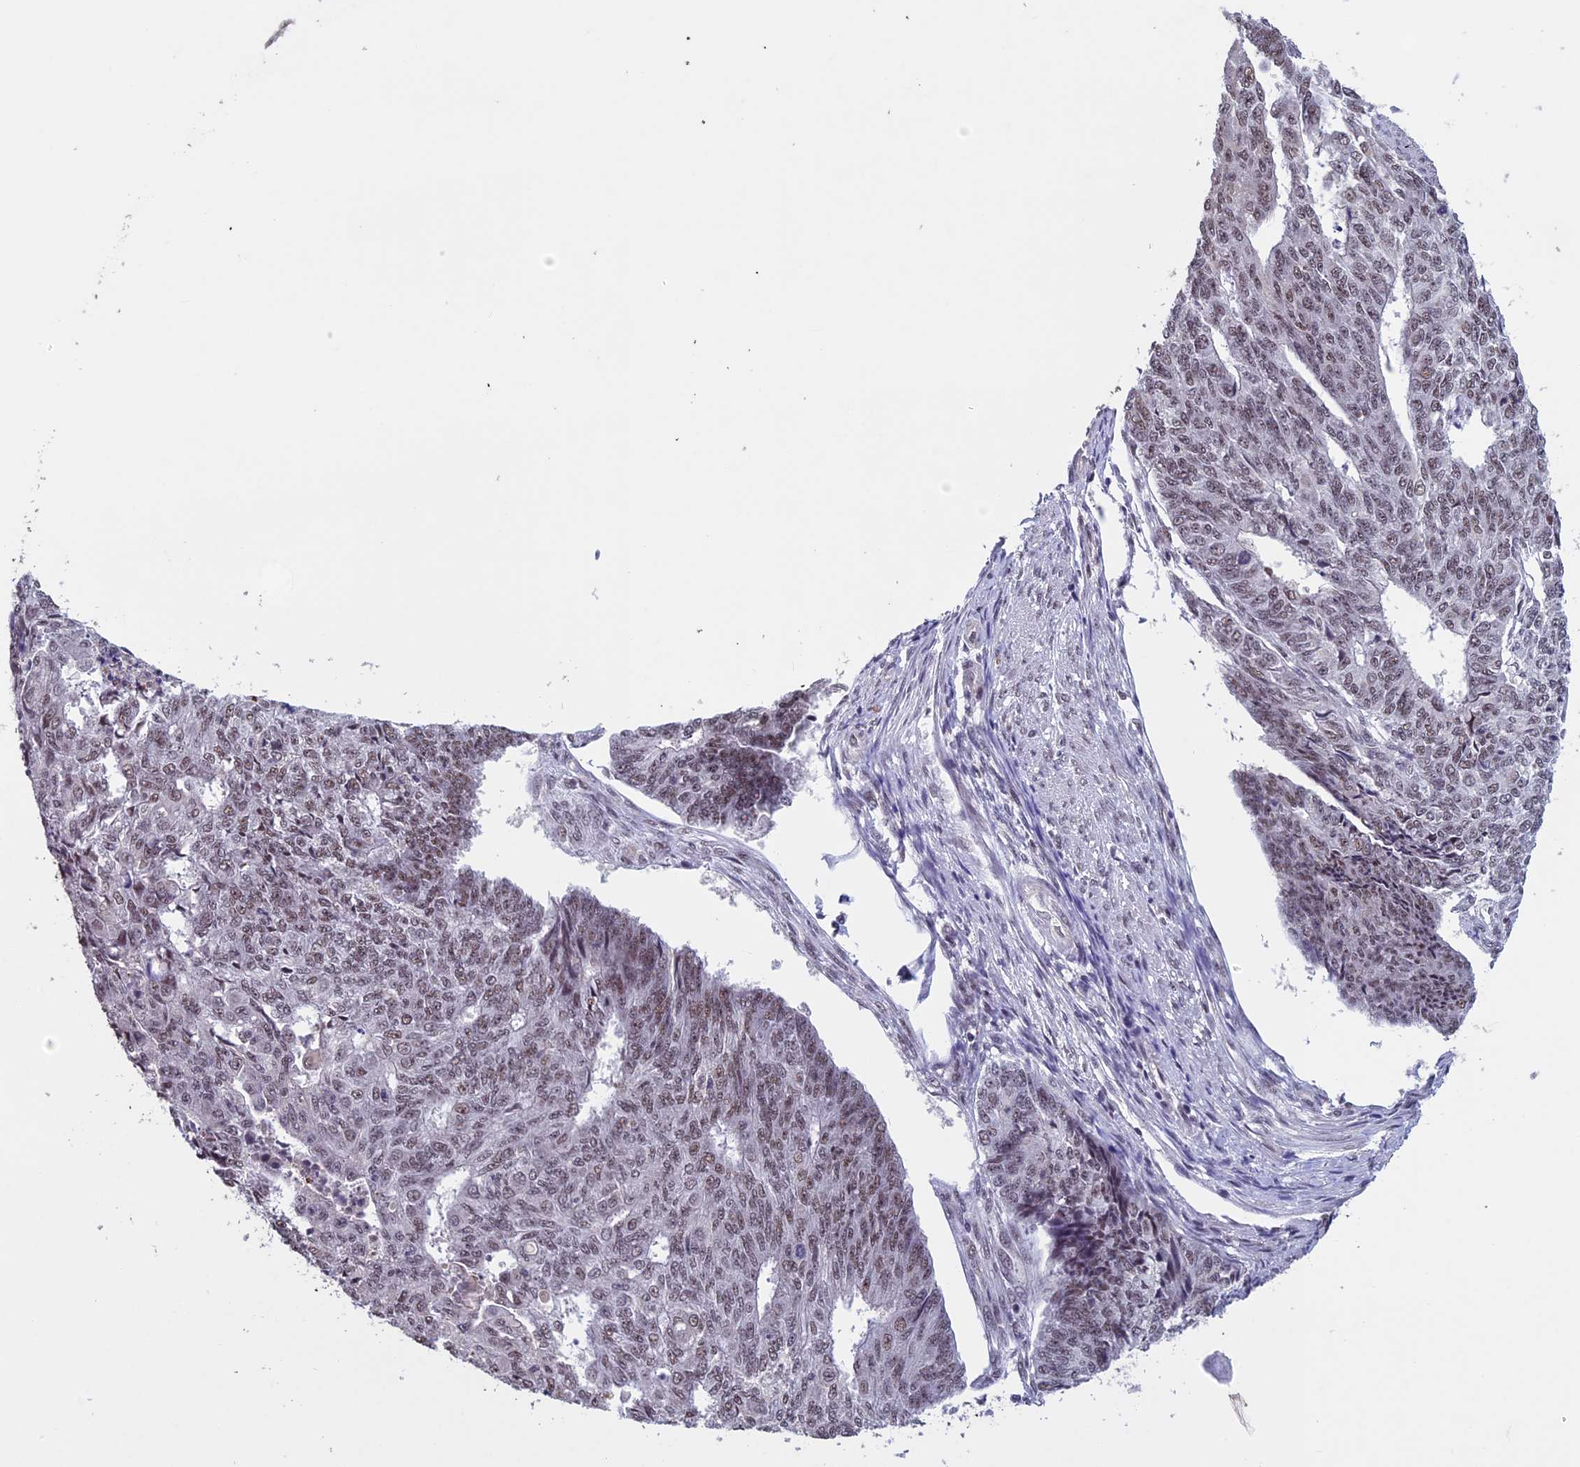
{"staining": {"intensity": "moderate", "quantity": ">75%", "location": "nuclear"}, "tissue": "endometrial cancer", "cell_type": "Tumor cells", "image_type": "cancer", "snomed": [{"axis": "morphology", "description": "Adenocarcinoma, NOS"}, {"axis": "topography", "description": "Endometrium"}], "caption": "Immunohistochemical staining of adenocarcinoma (endometrial) displays medium levels of moderate nuclear protein positivity in about >75% of tumor cells.", "gene": "RNF40", "patient": {"sex": "female", "age": 32}}